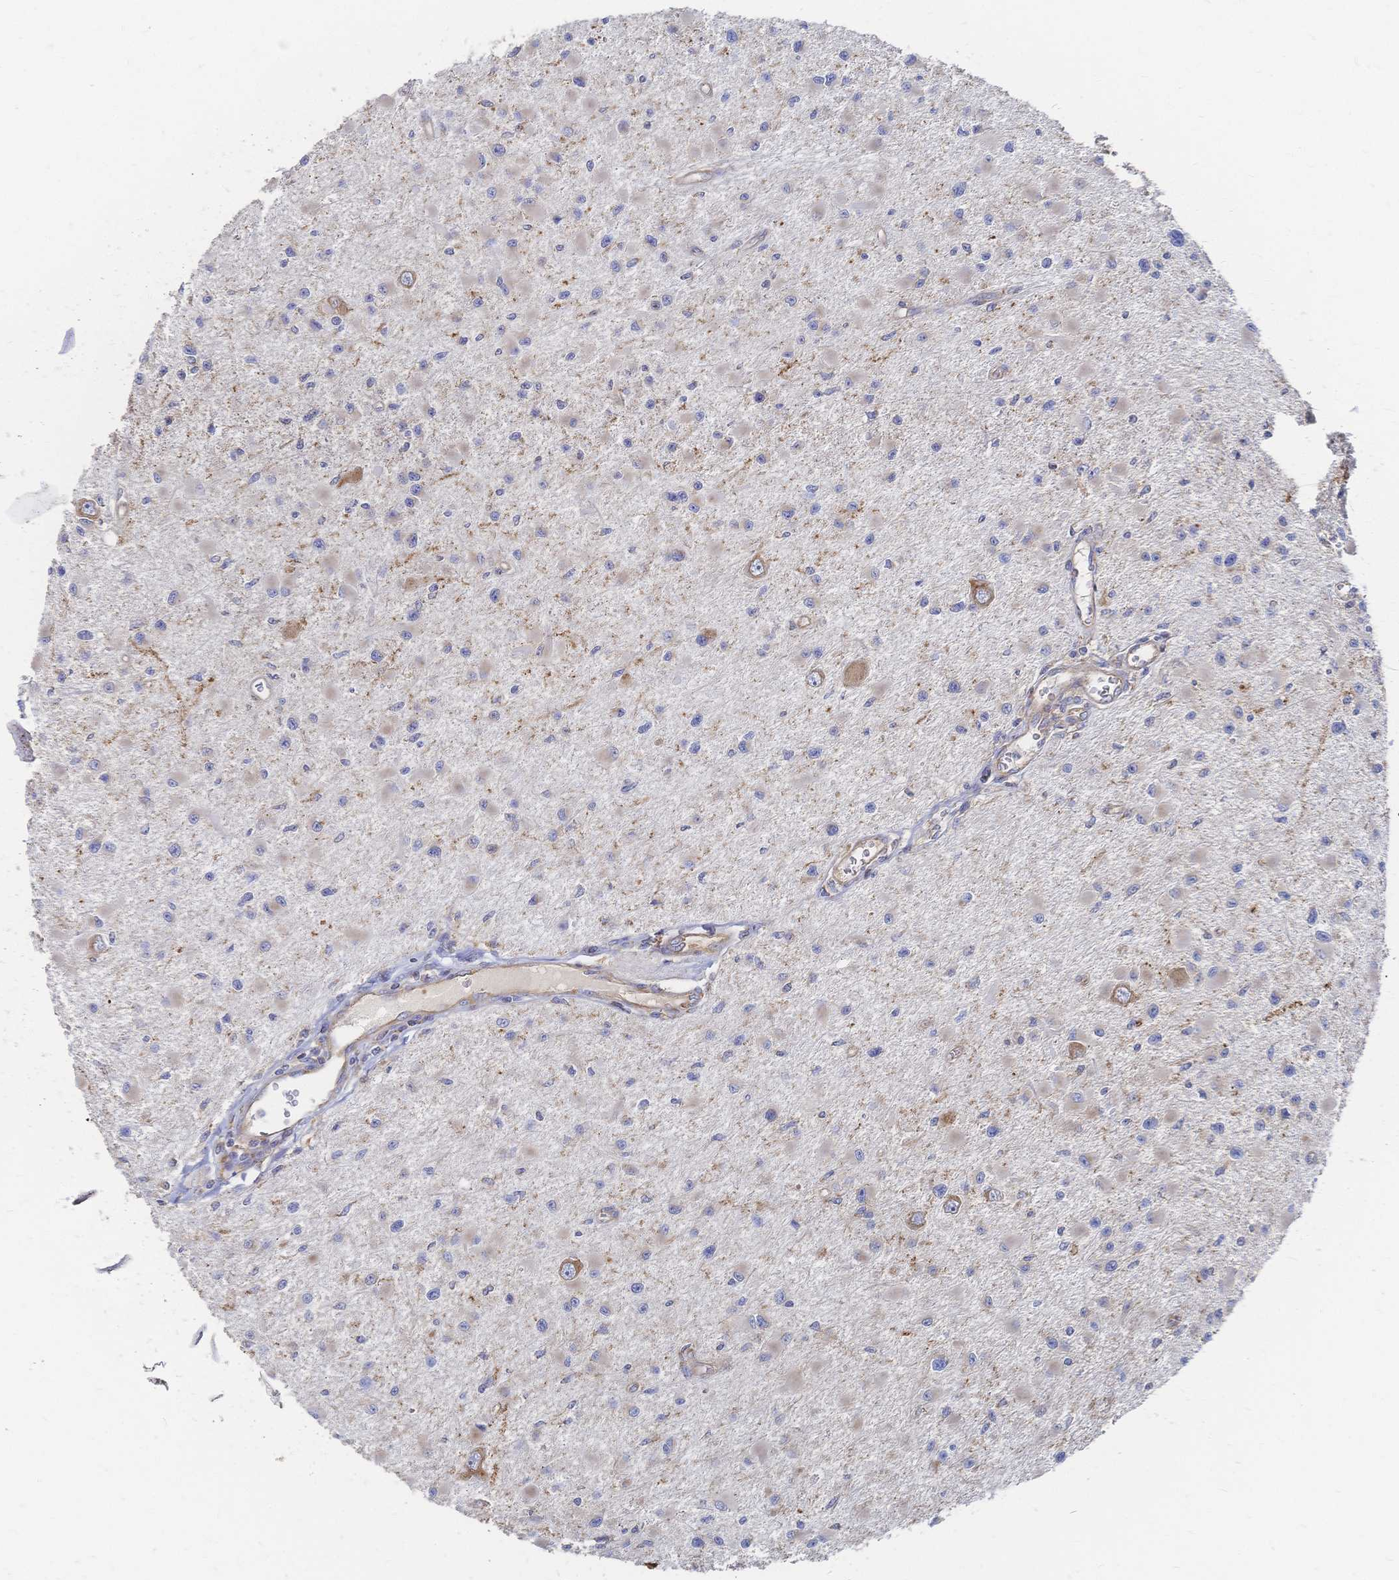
{"staining": {"intensity": "weak", "quantity": "<25%", "location": "cytoplasmic/membranous"}, "tissue": "glioma", "cell_type": "Tumor cells", "image_type": "cancer", "snomed": [{"axis": "morphology", "description": "Glioma, malignant, High grade"}, {"axis": "topography", "description": "Brain"}], "caption": "Immunohistochemical staining of glioma reveals no significant expression in tumor cells.", "gene": "SORBS1", "patient": {"sex": "male", "age": 54}}